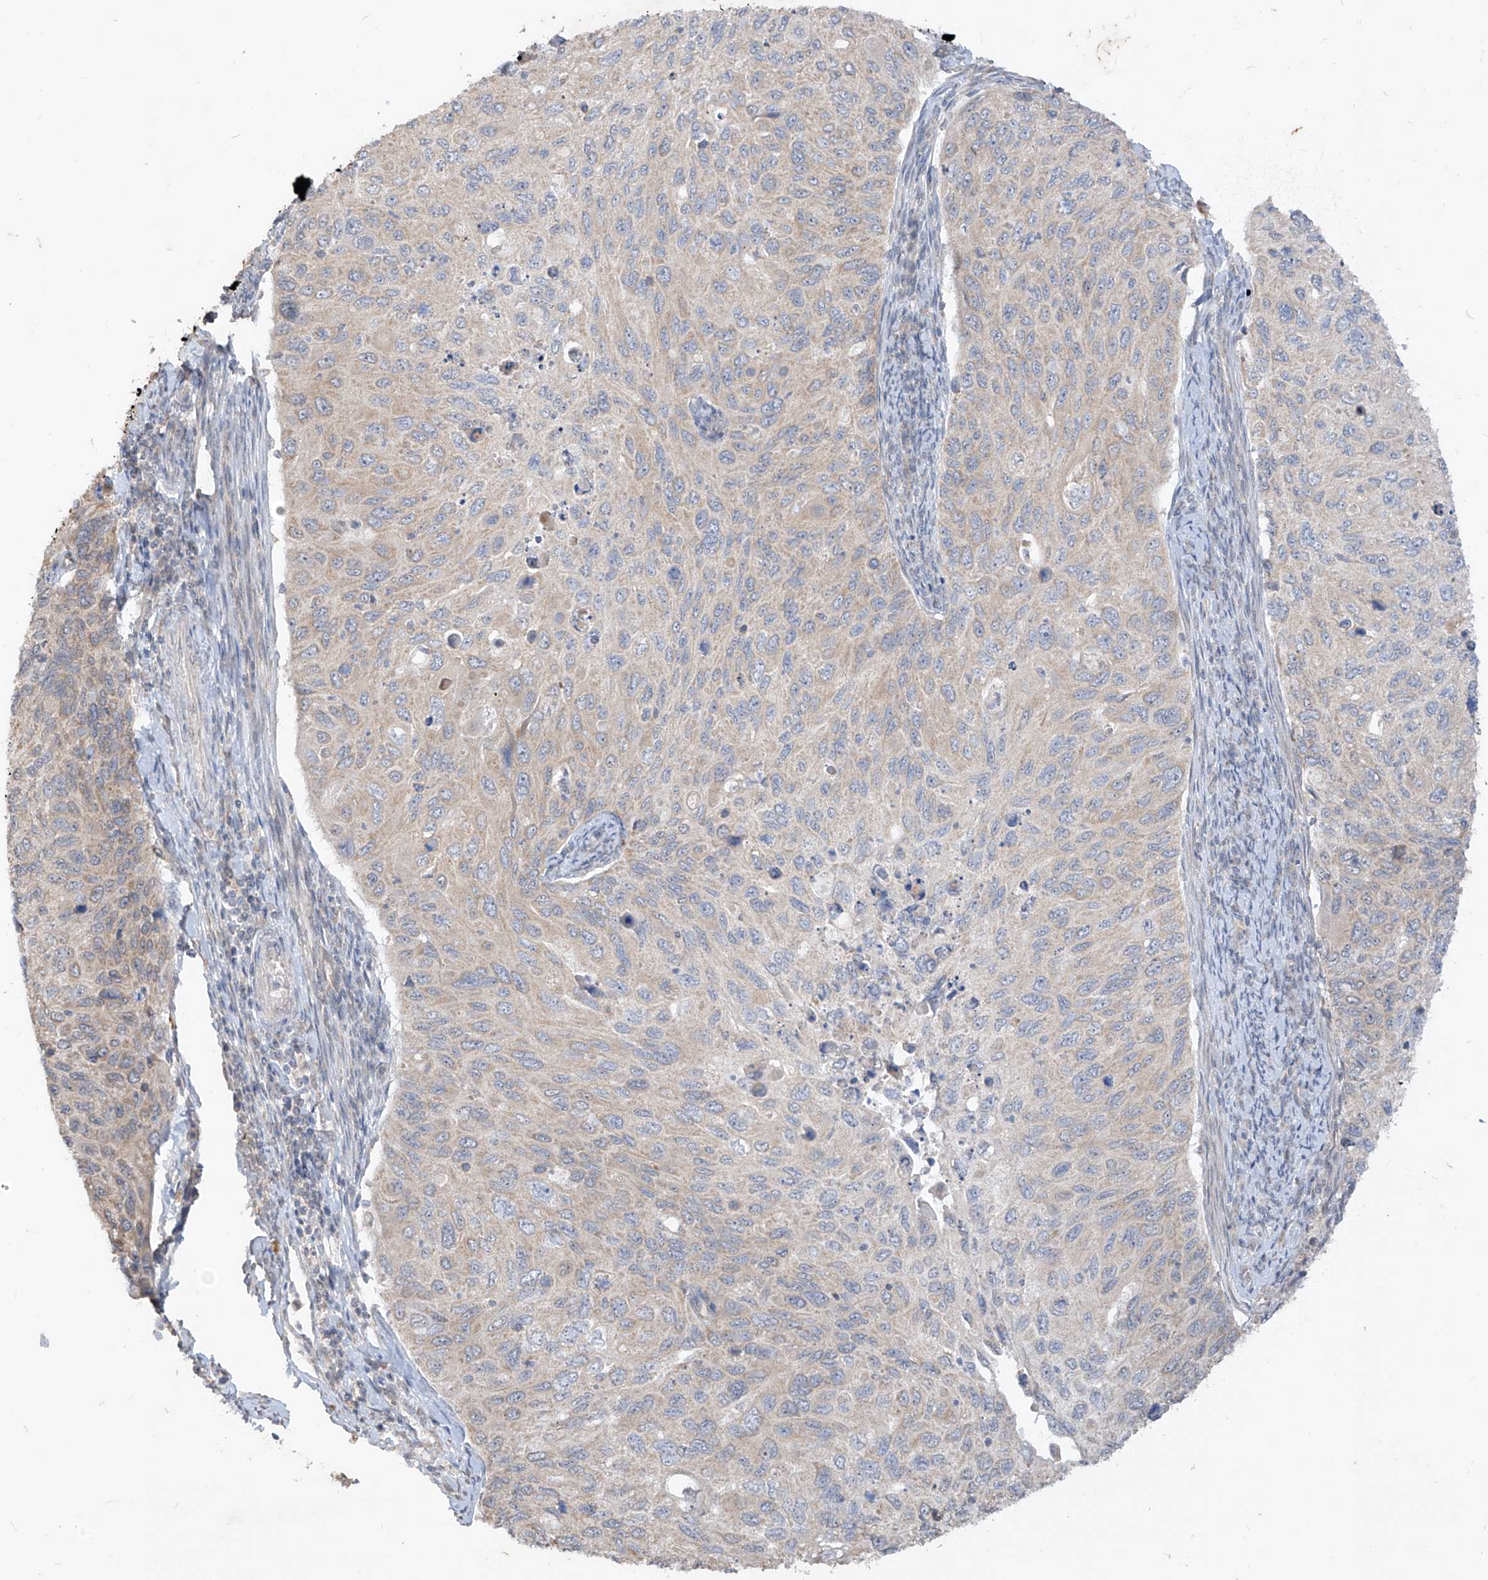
{"staining": {"intensity": "weak", "quantity": "<25%", "location": "cytoplasmic/membranous"}, "tissue": "cervical cancer", "cell_type": "Tumor cells", "image_type": "cancer", "snomed": [{"axis": "morphology", "description": "Squamous cell carcinoma, NOS"}, {"axis": "topography", "description": "Cervix"}], "caption": "Immunohistochemistry (IHC) photomicrograph of squamous cell carcinoma (cervical) stained for a protein (brown), which demonstrates no expression in tumor cells. (Brightfield microscopy of DAB IHC at high magnification).", "gene": "MTUS2", "patient": {"sex": "female", "age": 70}}